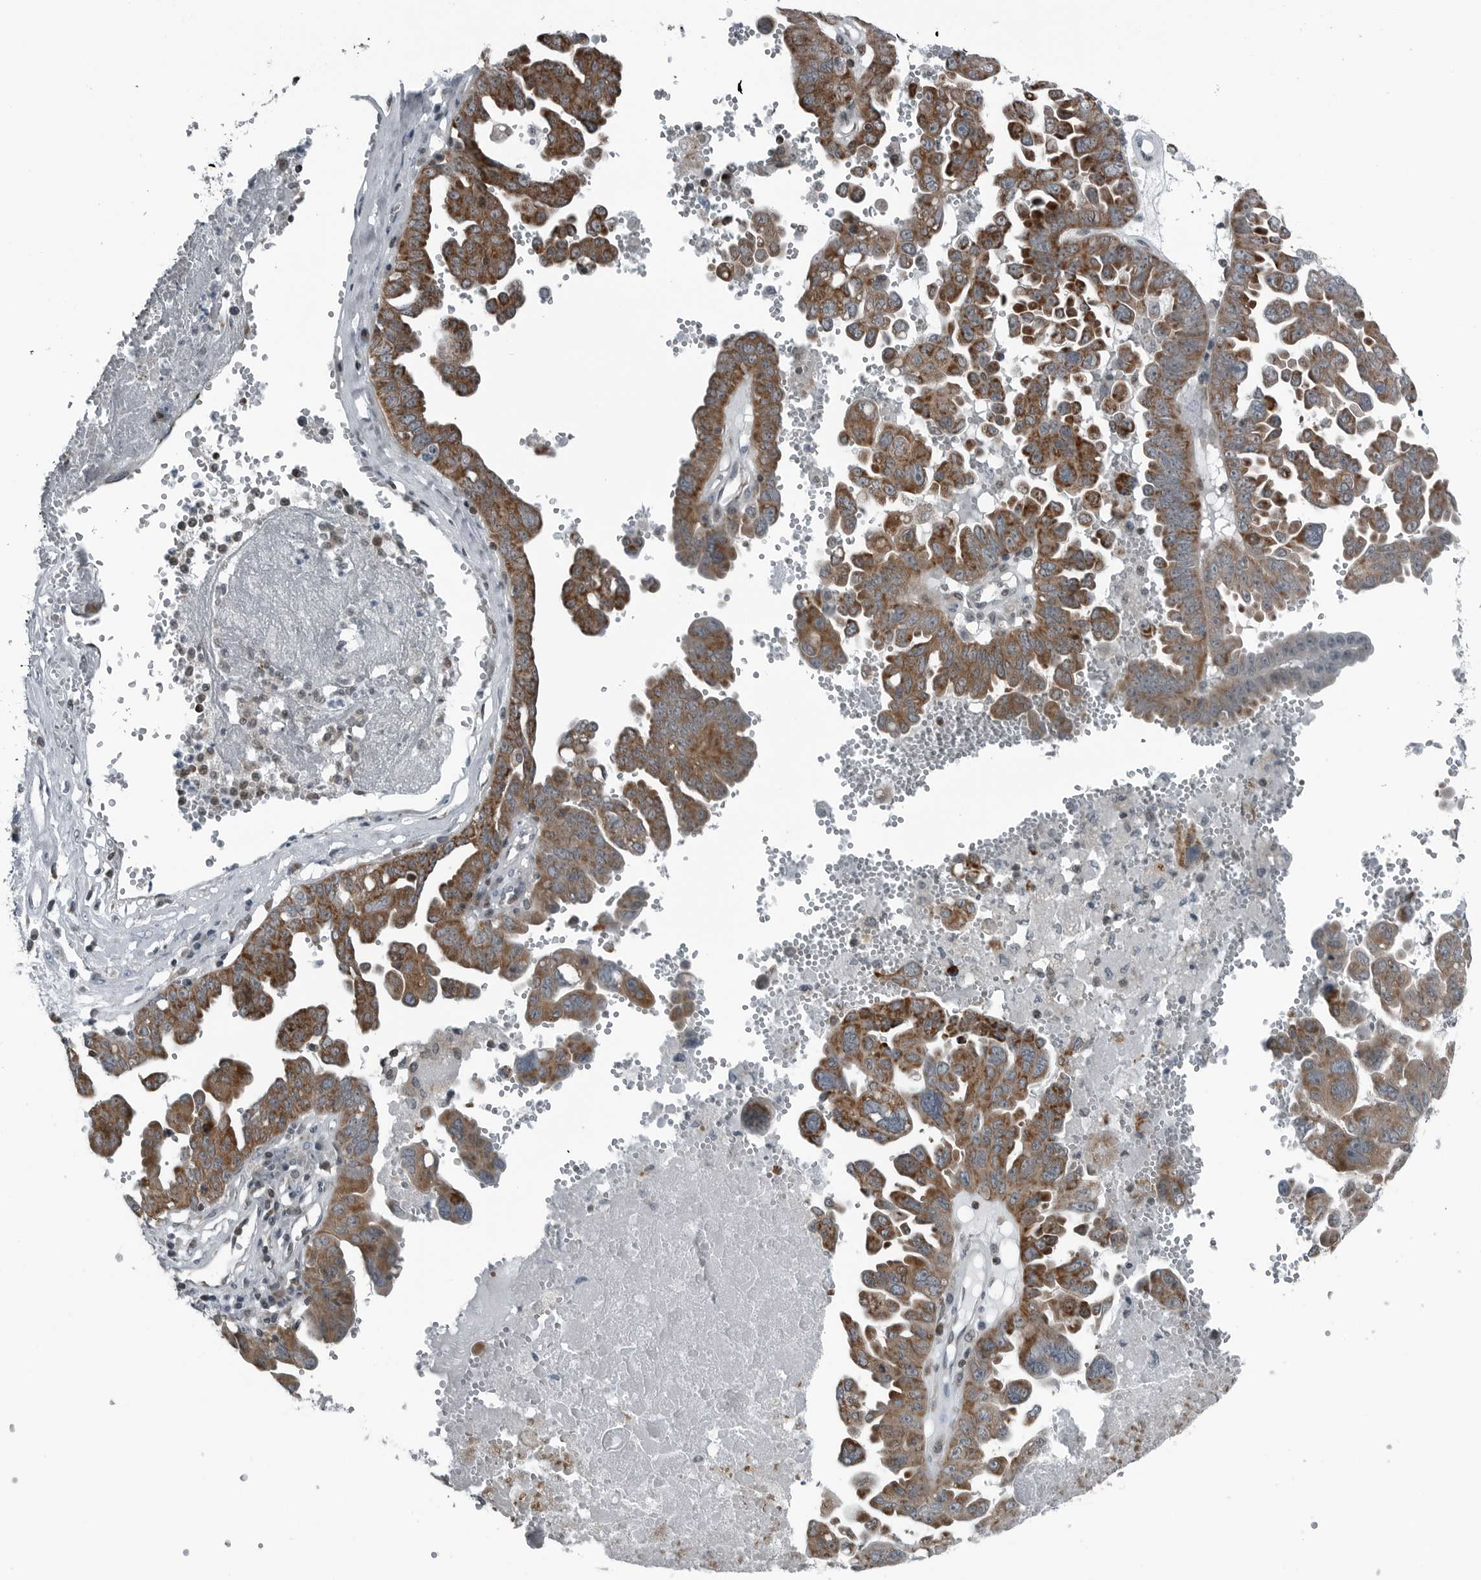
{"staining": {"intensity": "moderate", "quantity": ">75%", "location": "cytoplasmic/membranous"}, "tissue": "ovarian cancer", "cell_type": "Tumor cells", "image_type": "cancer", "snomed": [{"axis": "morphology", "description": "Carcinoma, endometroid"}, {"axis": "topography", "description": "Ovary"}], "caption": "Ovarian endometroid carcinoma stained with a brown dye shows moderate cytoplasmic/membranous positive staining in approximately >75% of tumor cells.", "gene": "GAK", "patient": {"sex": "female", "age": 62}}